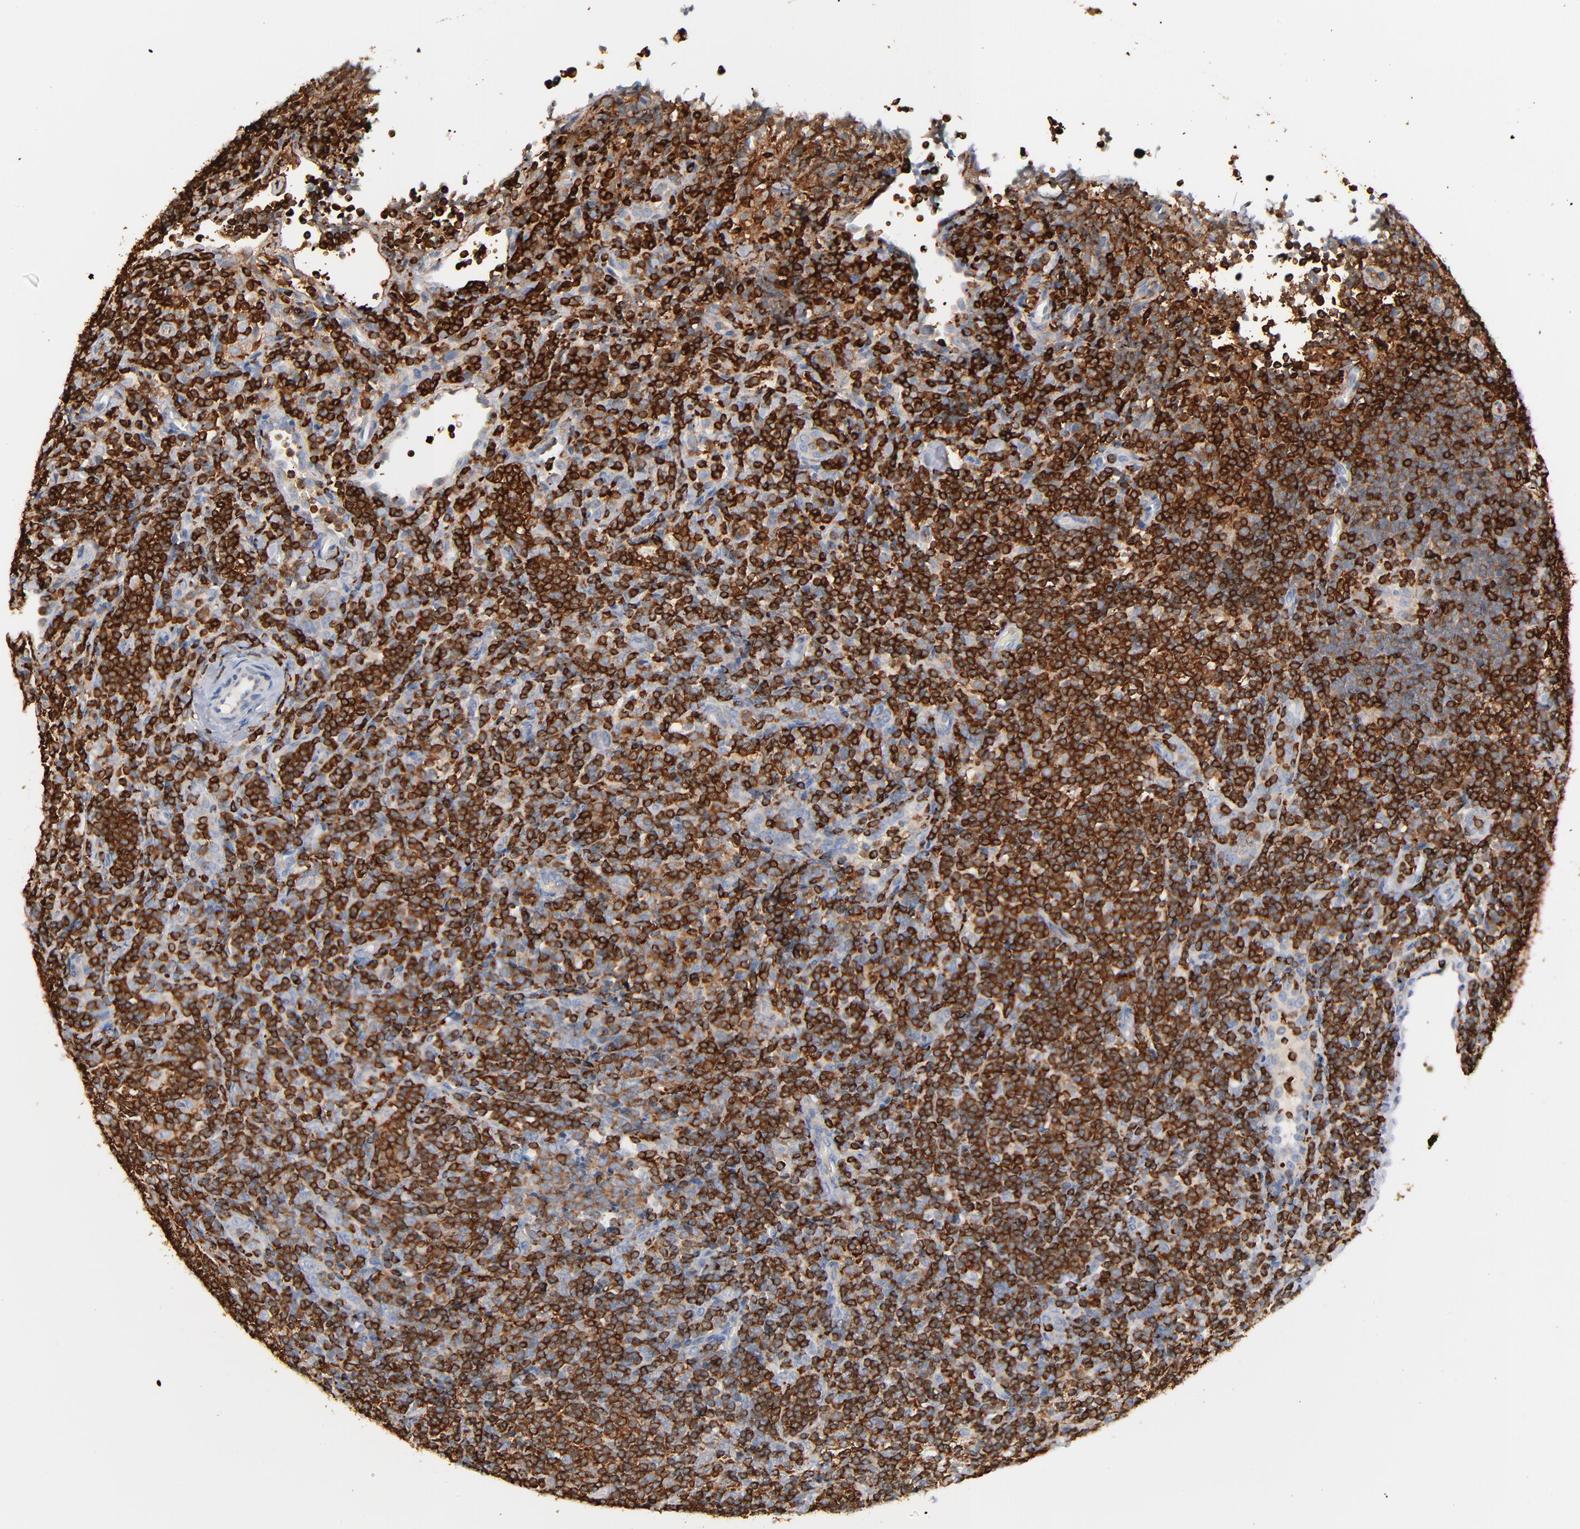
{"staining": {"intensity": "moderate", "quantity": ">75%", "location": "cytoplasmic/membranous"}, "tissue": "lymphoma", "cell_type": "Tumor cells", "image_type": "cancer", "snomed": [{"axis": "morphology", "description": "Malignant lymphoma, non-Hodgkin's type, Low grade"}, {"axis": "topography", "description": "Lymph node"}], "caption": "The immunohistochemical stain highlights moderate cytoplasmic/membranous expression in tumor cells of lymphoma tissue.", "gene": "SH3KBP1", "patient": {"sex": "female", "age": 76}}